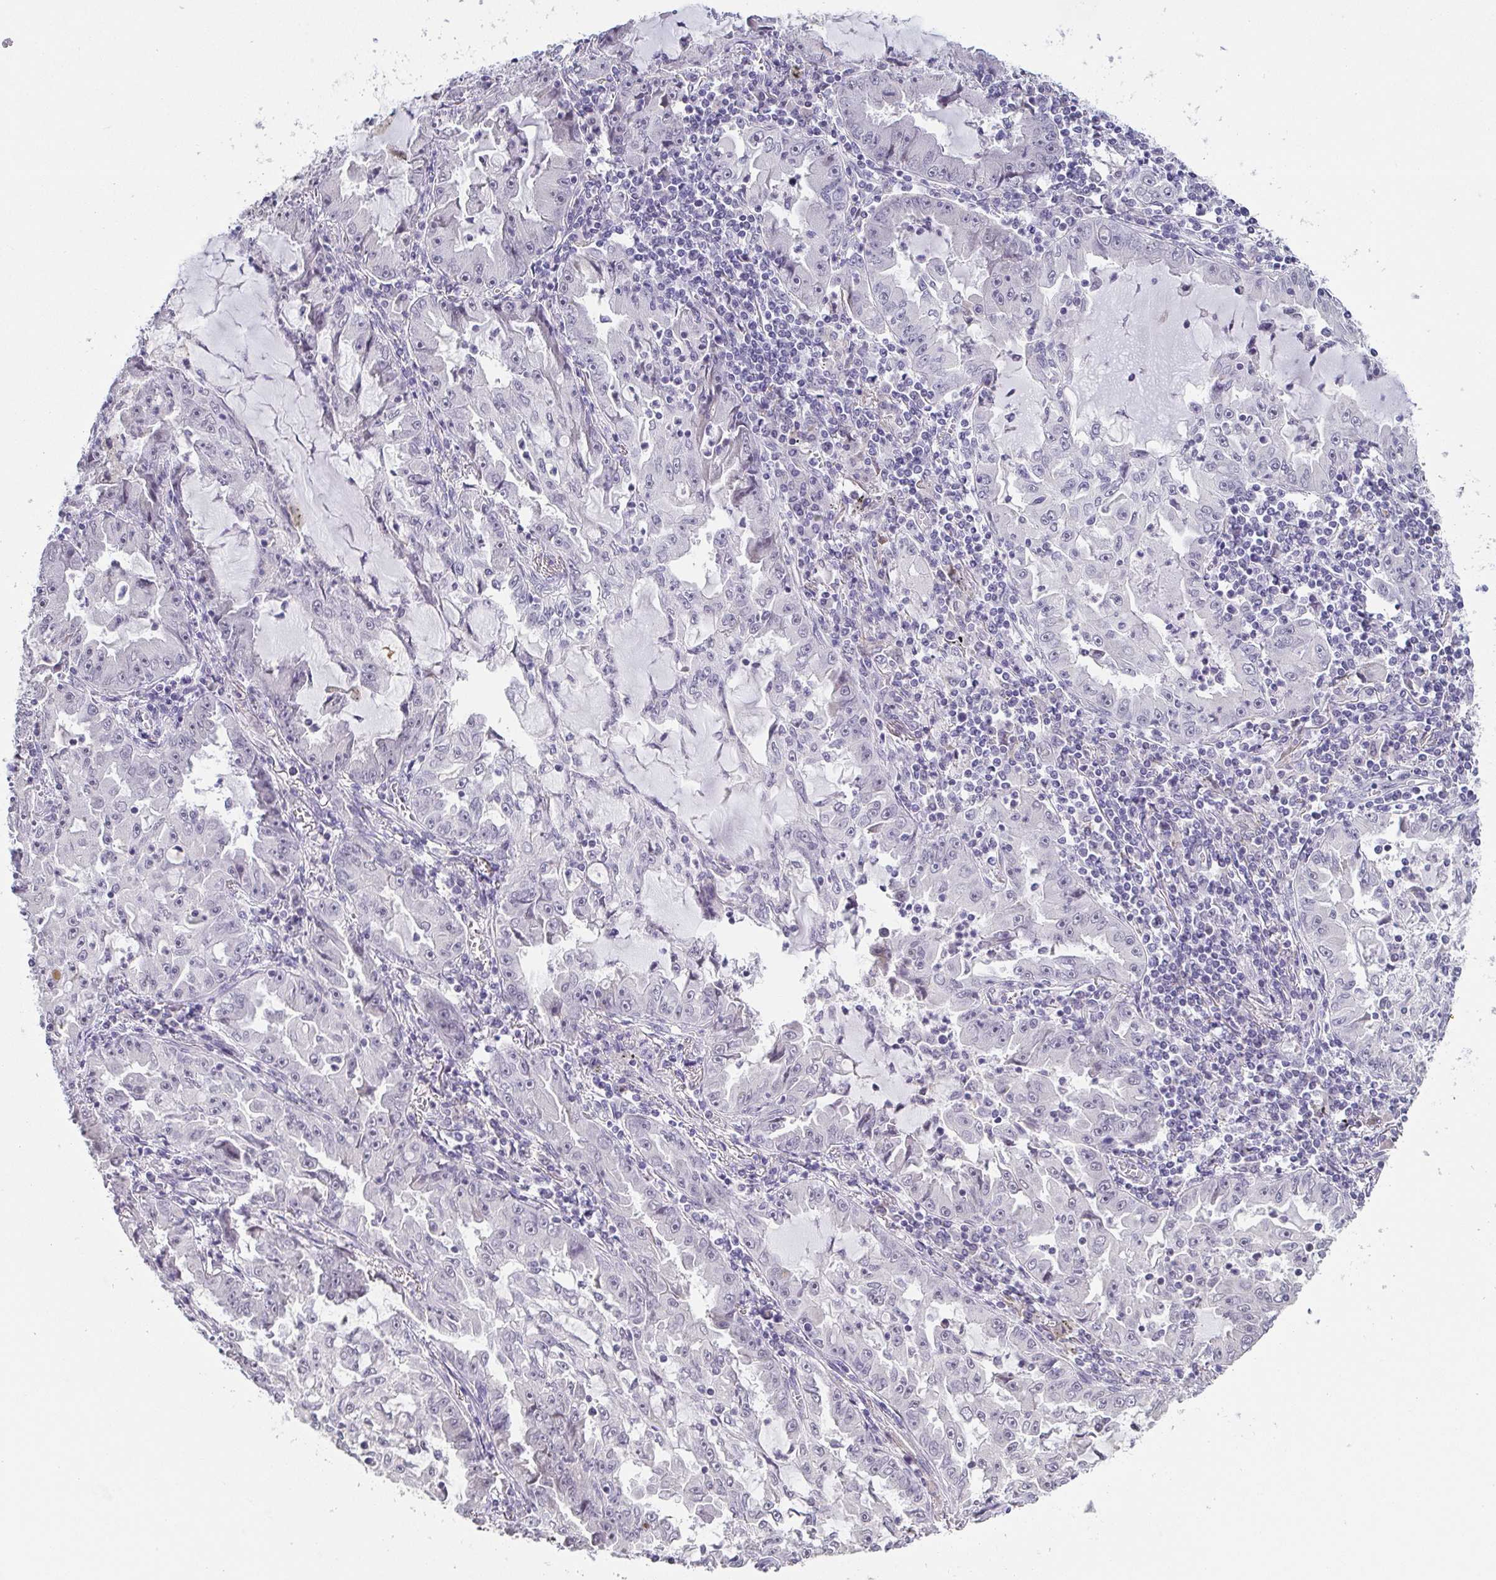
{"staining": {"intensity": "negative", "quantity": "none", "location": "none"}, "tissue": "lung cancer", "cell_type": "Tumor cells", "image_type": "cancer", "snomed": [{"axis": "morphology", "description": "Adenocarcinoma, NOS"}, {"axis": "topography", "description": "Lung"}], "caption": "Immunohistochemistry (IHC) of human lung adenocarcinoma displays no positivity in tumor cells.", "gene": "NEFH", "patient": {"sex": "female", "age": 52}}